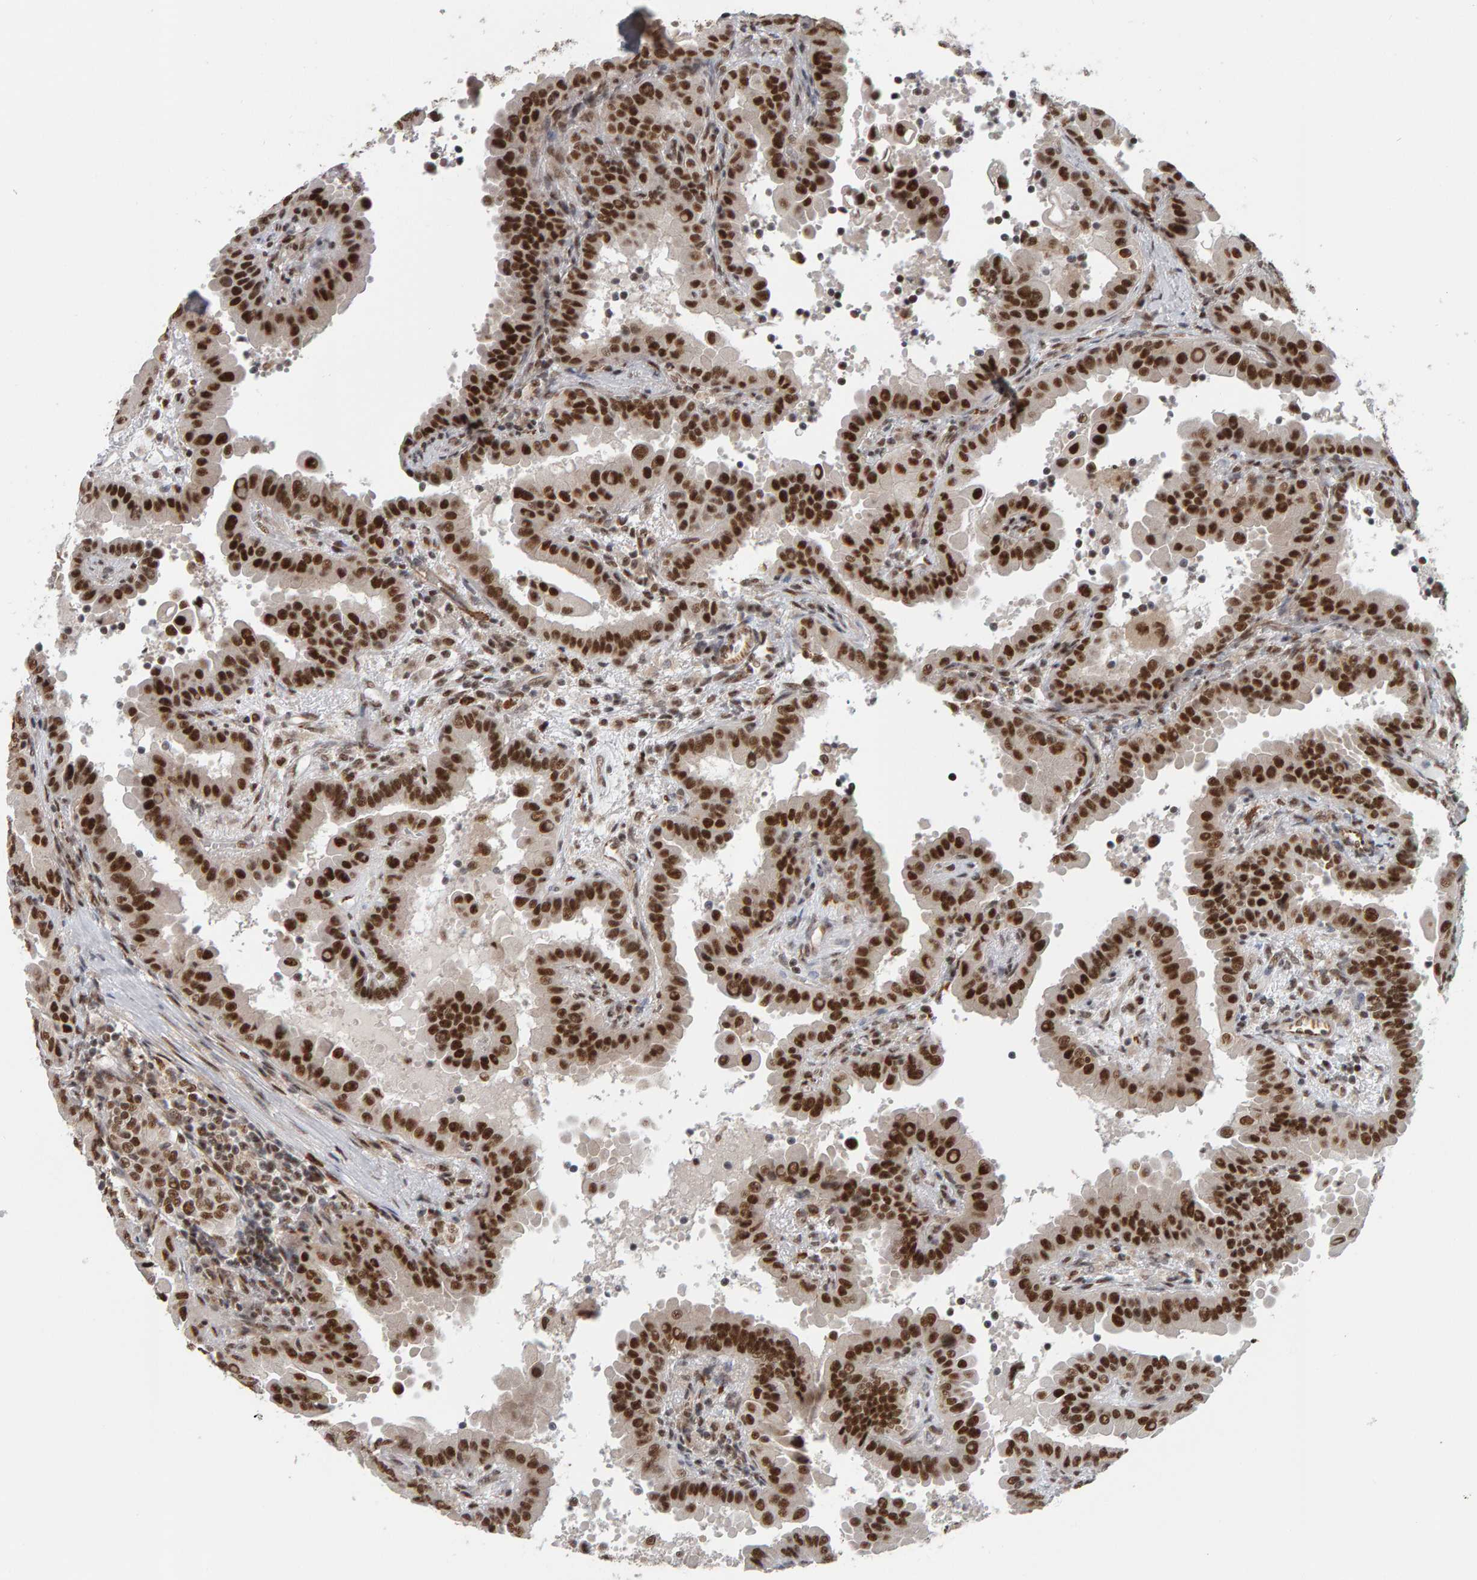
{"staining": {"intensity": "strong", "quantity": ">75%", "location": "nuclear"}, "tissue": "thyroid cancer", "cell_type": "Tumor cells", "image_type": "cancer", "snomed": [{"axis": "morphology", "description": "Papillary adenocarcinoma, NOS"}, {"axis": "topography", "description": "Thyroid gland"}], "caption": "Papillary adenocarcinoma (thyroid) stained with immunohistochemistry exhibits strong nuclear expression in approximately >75% of tumor cells. The protein of interest is shown in brown color, while the nuclei are stained blue.", "gene": "ATF7IP", "patient": {"sex": "male", "age": 33}}